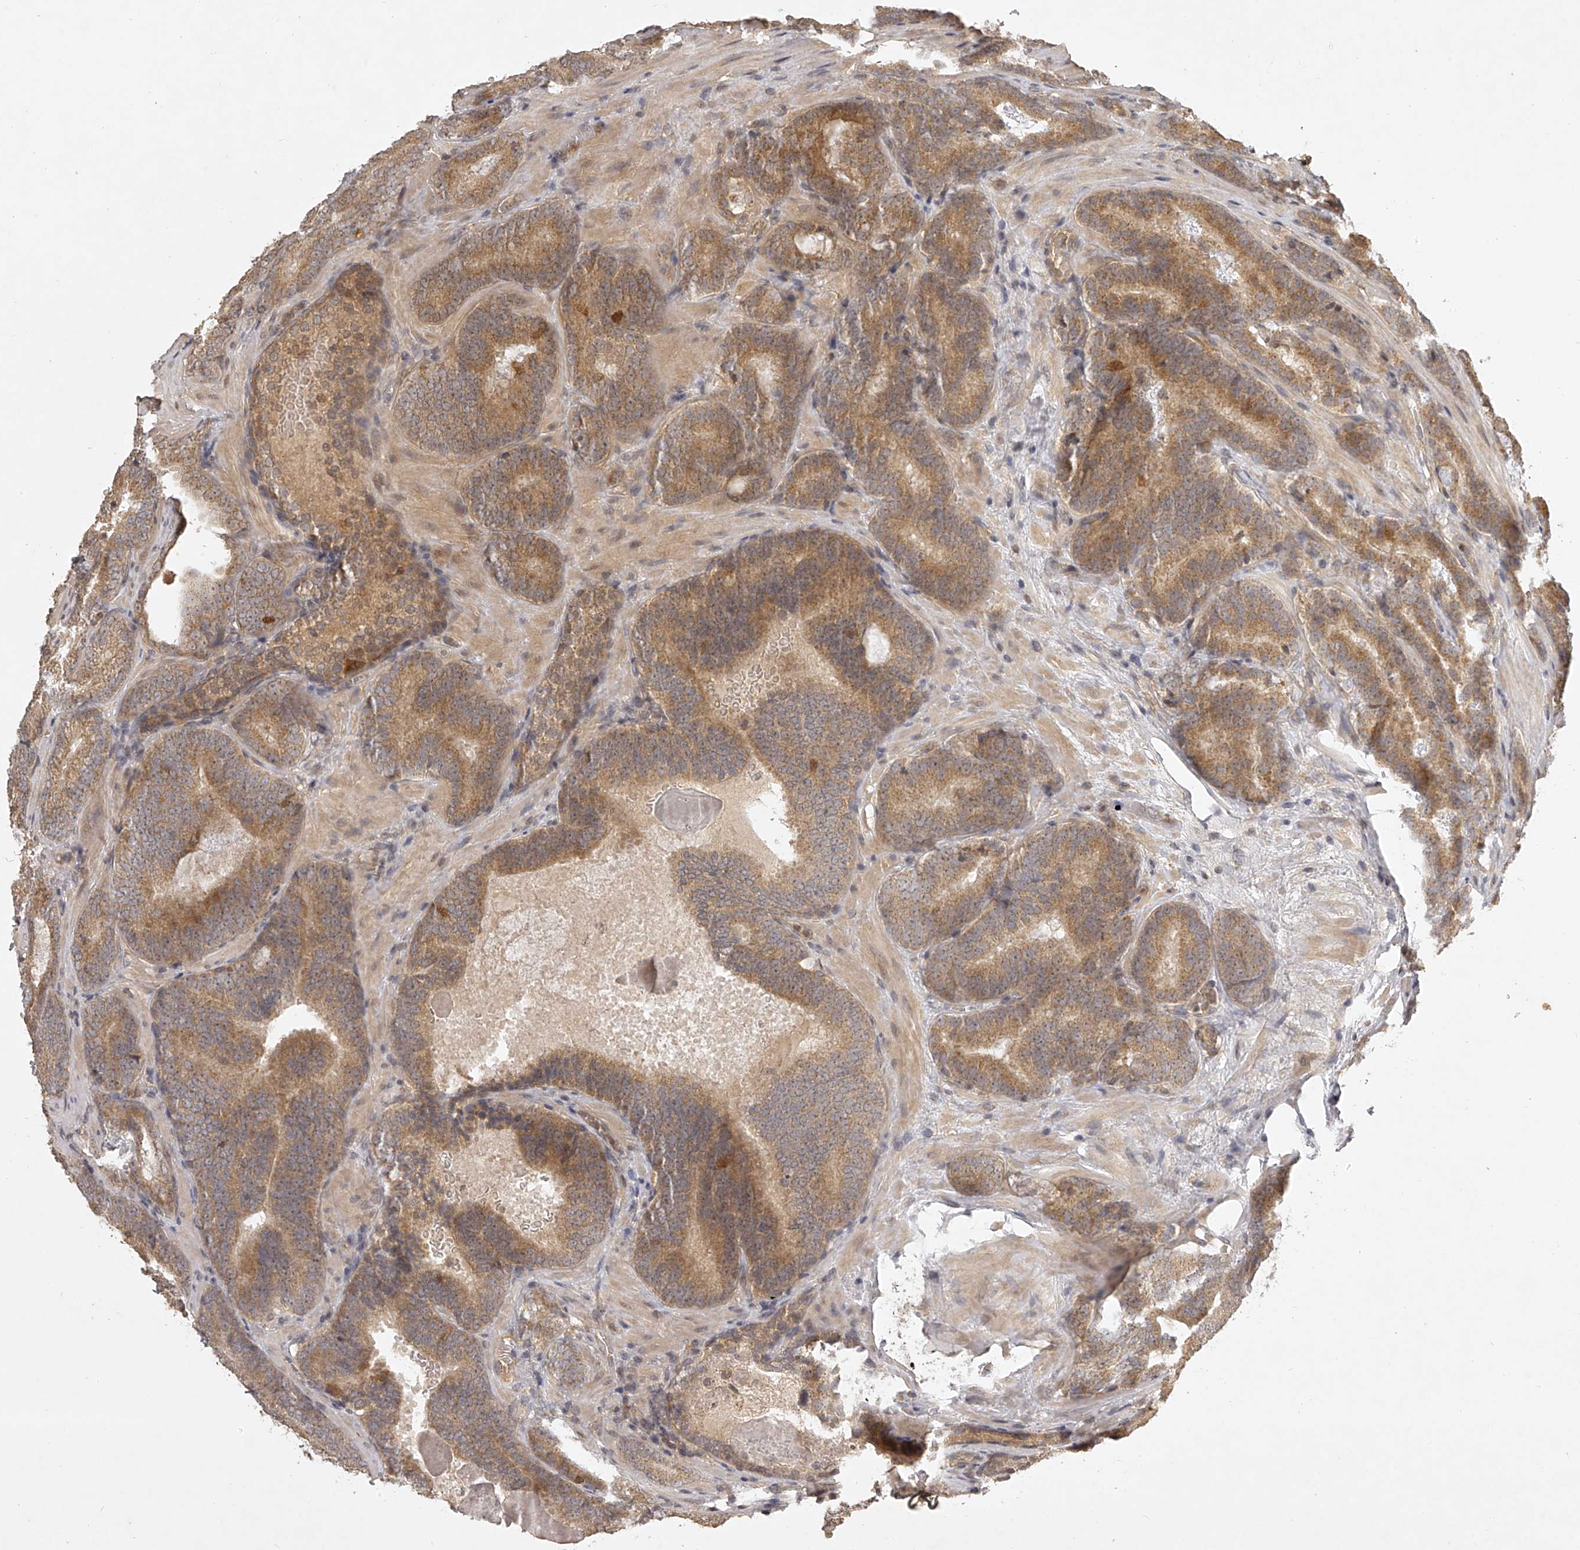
{"staining": {"intensity": "moderate", "quantity": ">75%", "location": "cytoplasmic/membranous"}, "tissue": "prostate cancer", "cell_type": "Tumor cells", "image_type": "cancer", "snomed": [{"axis": "morphology", "description": "Adenocarcinoma, High grade"}, {"axis": "topography", "description": "Prostate"}], "caption": "A medium amount of moderate cytoplasmic/membranous expression is present in about >75% of tumor cells in prostate cancer tissue.", "gene": "NFS1", "patient": {"sex": "male", "age": 66}}